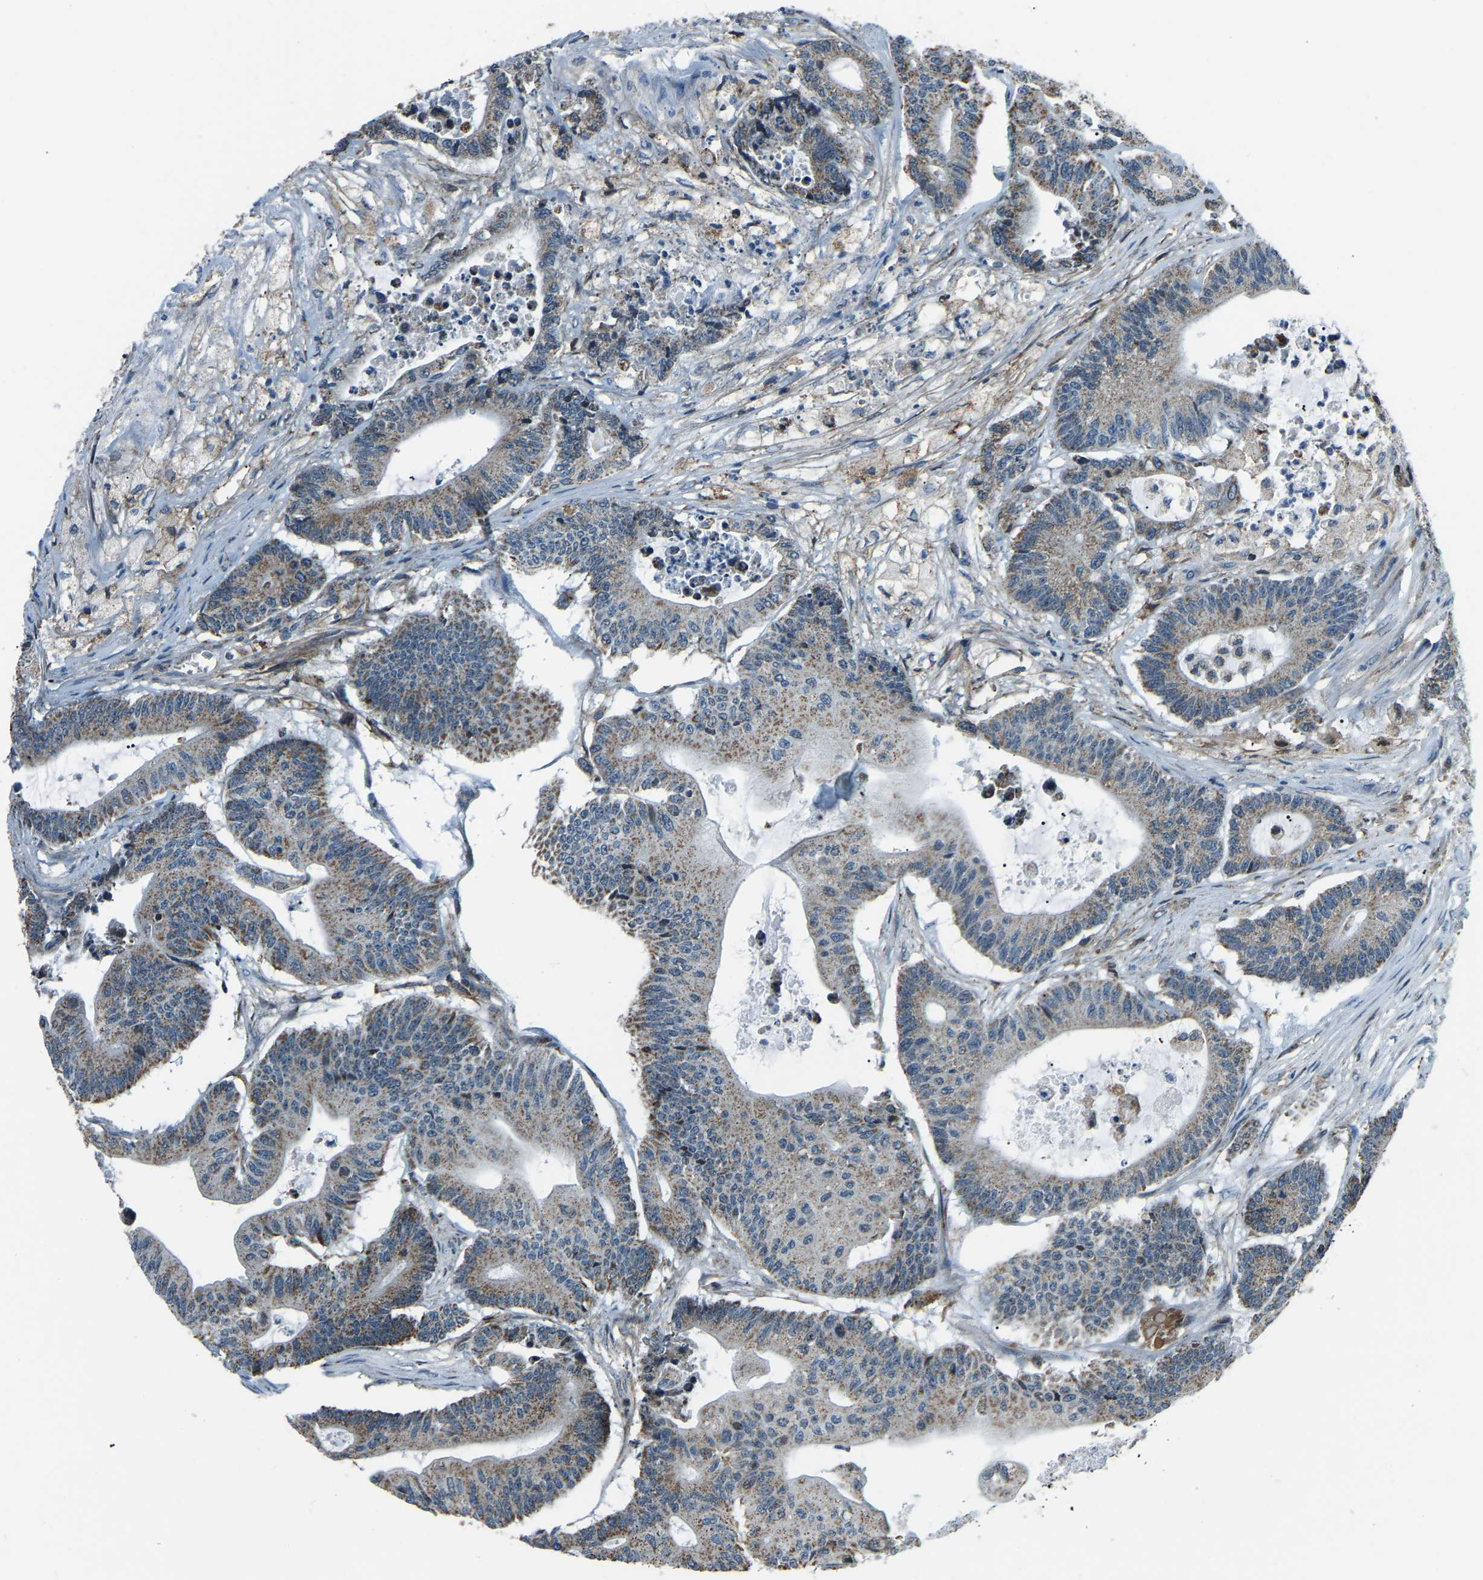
{"staining": {"intensity": "moderate", "quantity": ">75%", "location": "cytoplasmic/membranous"}, "tissue": "colorectal cancer", "cell_type": "Tumor cells", "image_type": "cancer", "snomed": [{"axis": "morphology", "description": "Adenocarcinoma, NOS"}, {"axis": "topography", "description": "Colon"}], "caption": "Moderate cytoplasmic/membranous positivity for a protein is identified in about >75% of tumor cells of colorectal cancer (adenocarcinoma) using immunohistochemistry.", "gene": "RBM33", "patient": {"sex": "female", "age": 84}}